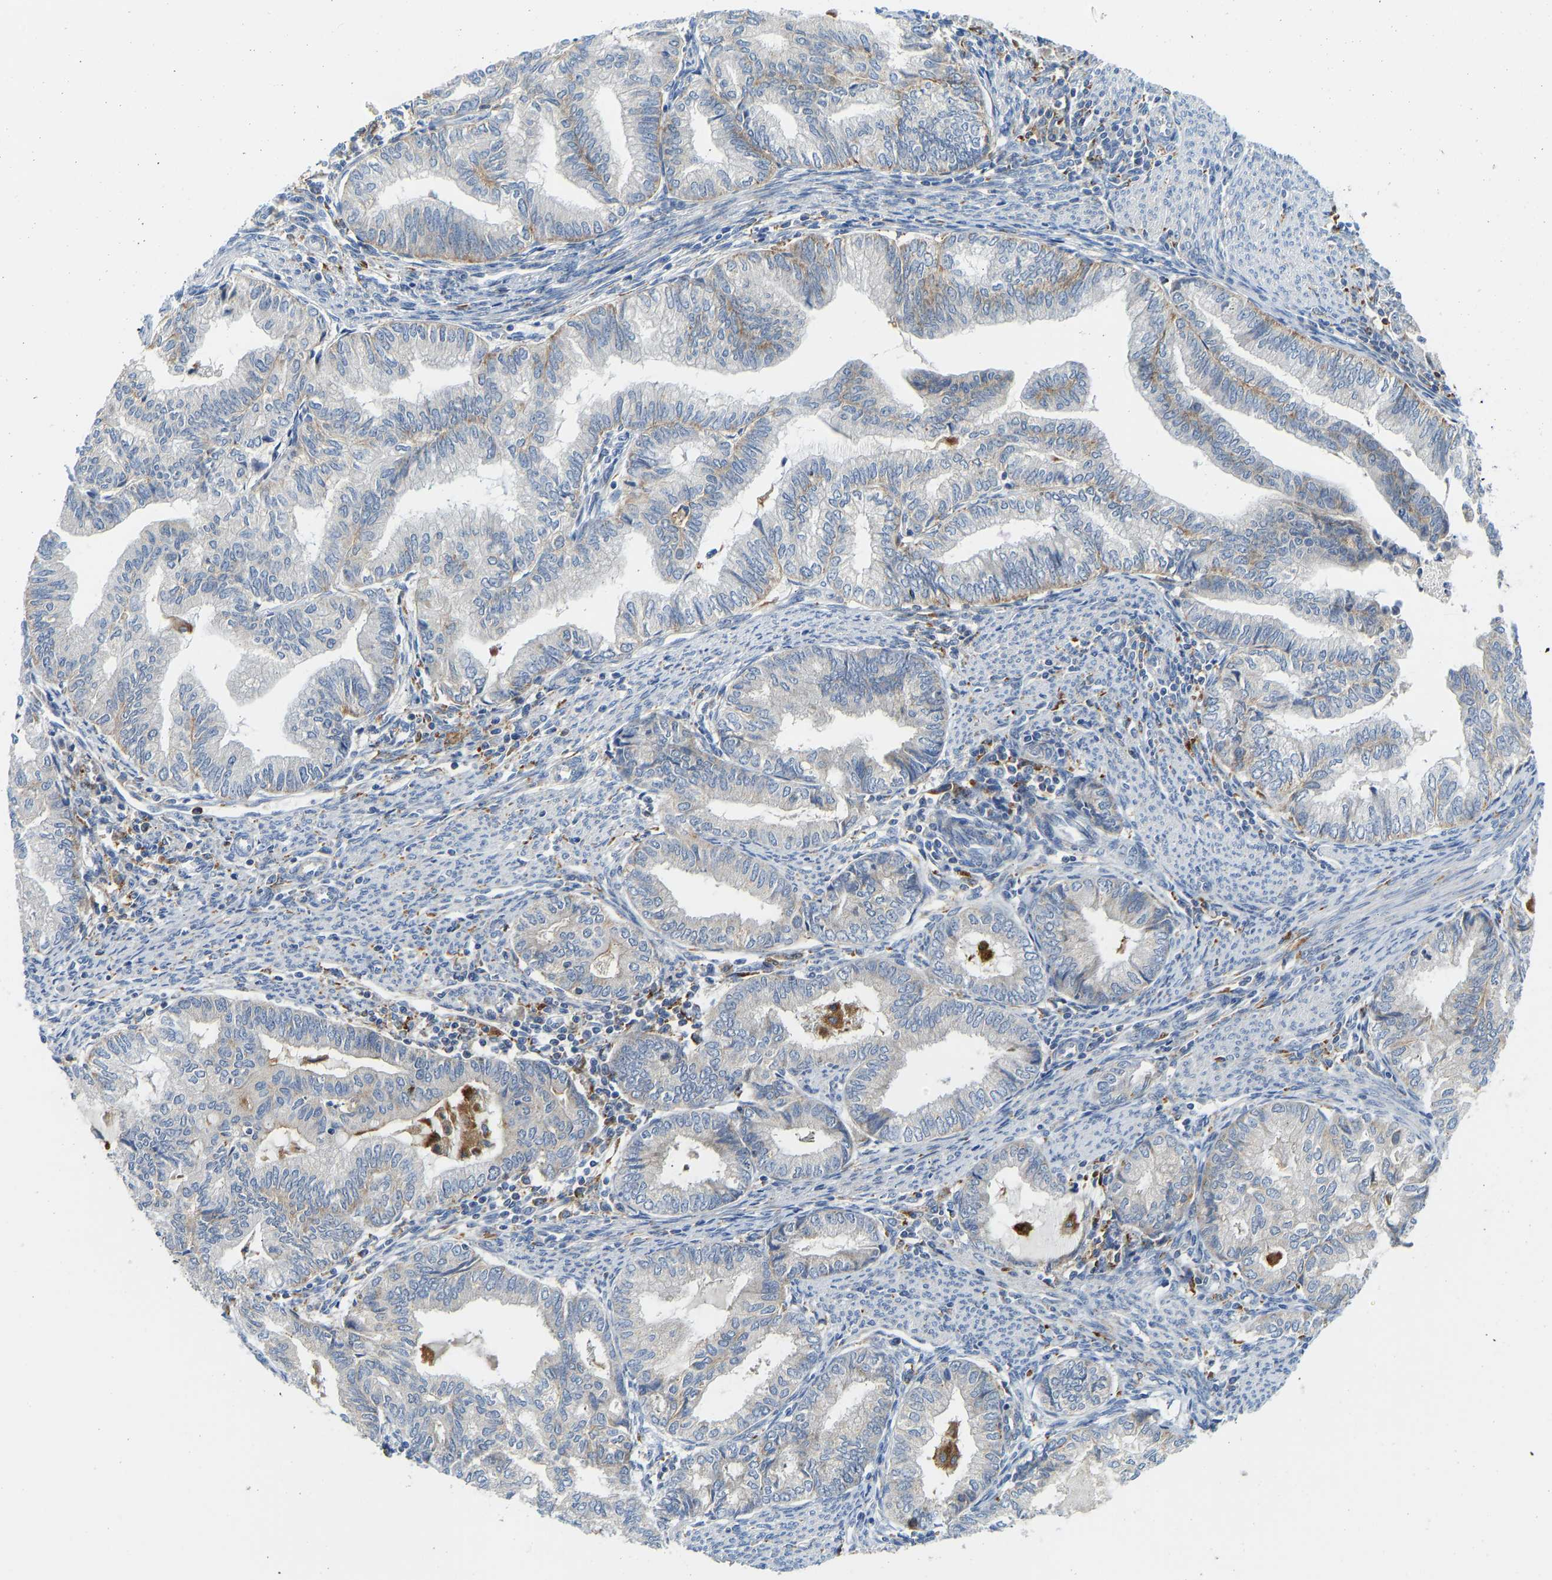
{"staining": {"intensity": "weak", "quantity": "<25%", "location": "cytoplasmic/membranous"}, "tissue": "endometrial cancer", "cell_type": "Tumor cells", "image_type": "cancer", "snomed": [{"axis": "morphology", "description": "Adenocarcinoma, NOS"}, {"axis": "topography", "description": "Endometrium"}], "caption": "Tumor cells are negative for protein expression in human endometrial cancer.", "gene": "ATP6V1E1", "patient": {"sex": "female", "age": 79}}